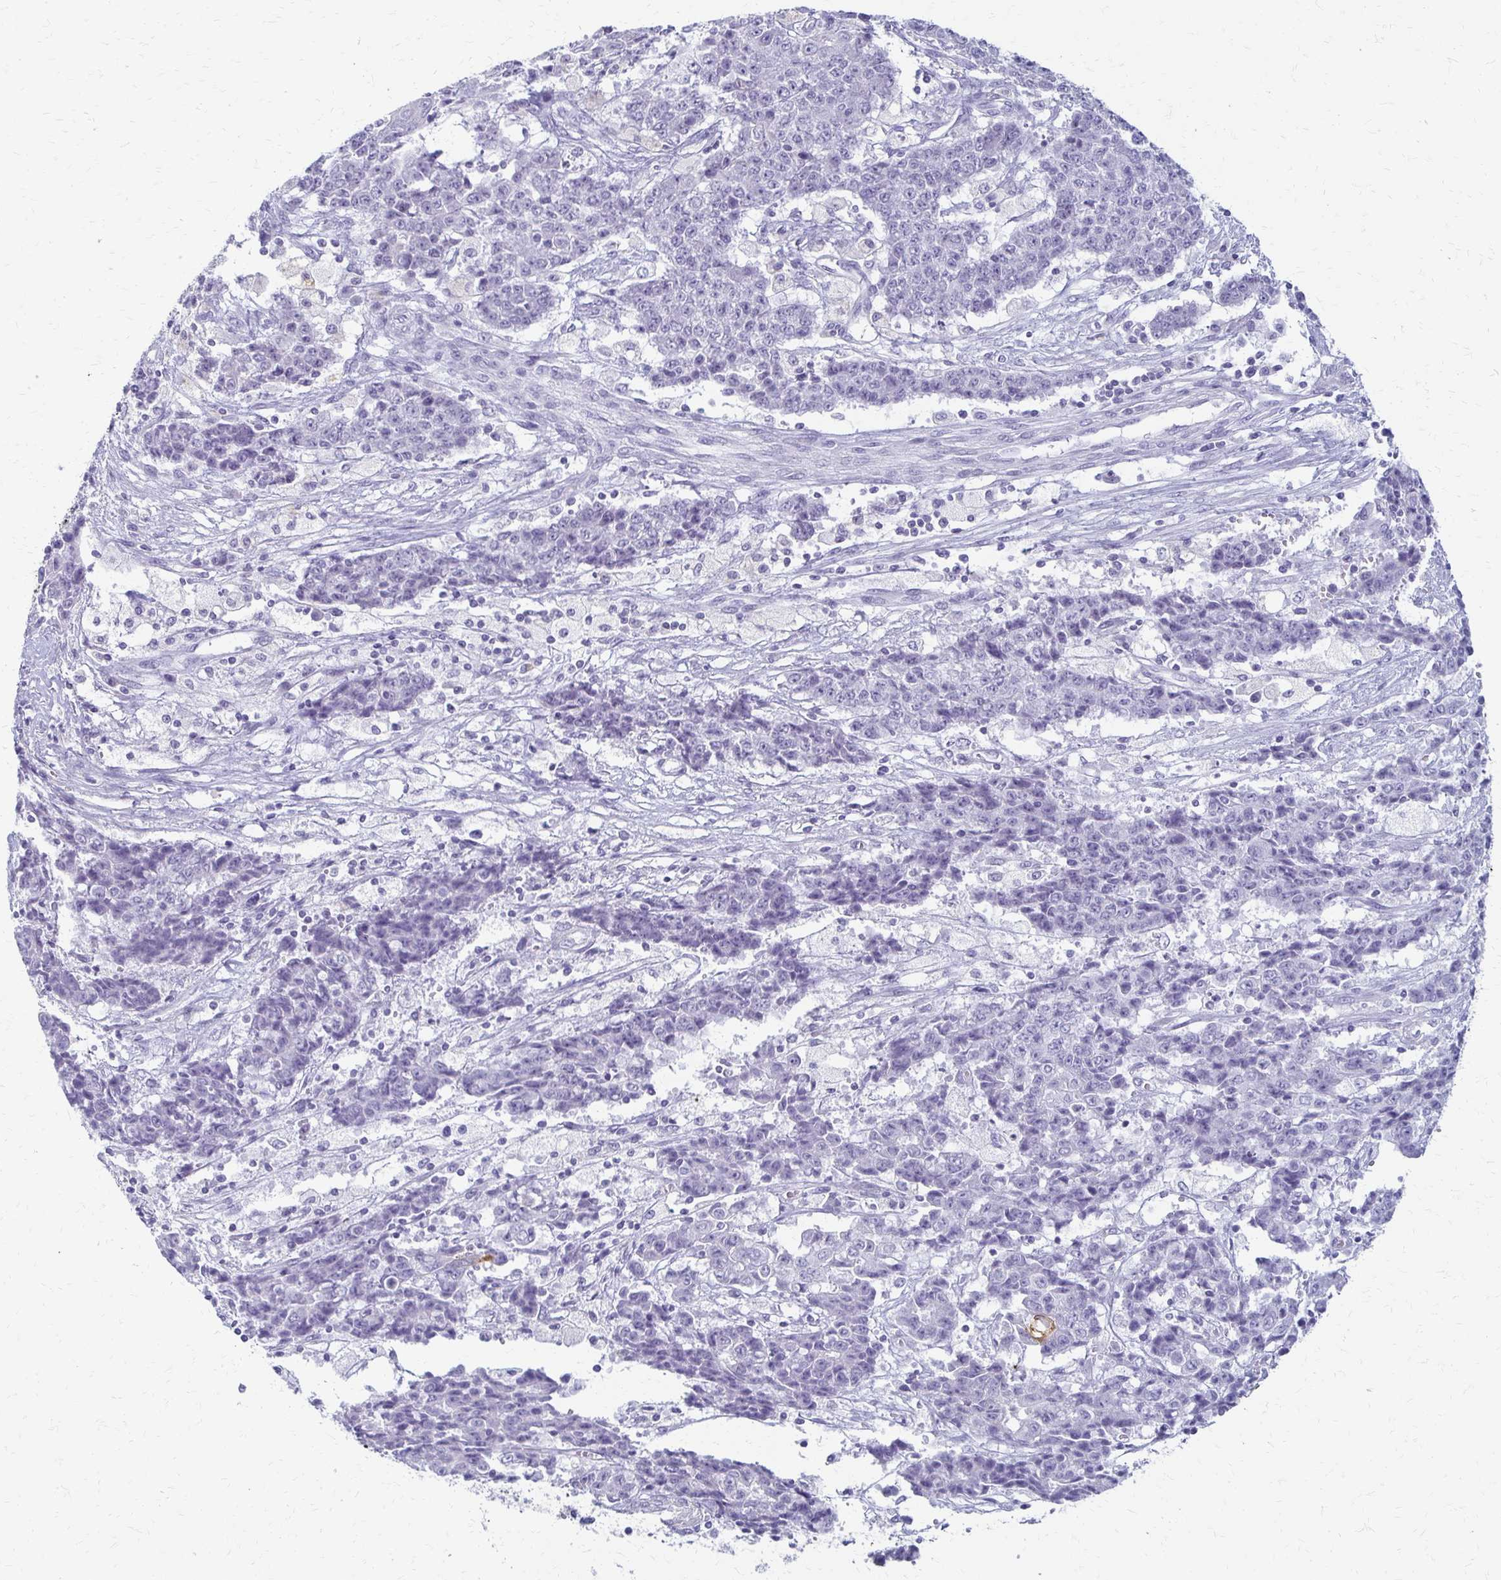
{"staining": {"intensity": "negative", "quantity": "none", "location": "none"}, "tissue": "ovarian cancer", "cell_type": "Tumor cells", "image_type": "cancer", "snomed": [{"axis": "morphology", "description": "Carcinoma, endometroid"}, {"axis": "topography", "description": "Ovary"}], "caption": "Immunohistochemistry image of neoplastic tissue: human ovarian endometroid carcinoma stained with DAB demonstrates no significant protein positivity in tumor cells.", "gene": "IVL", "patient": {"sex": "female", "age": 42}}